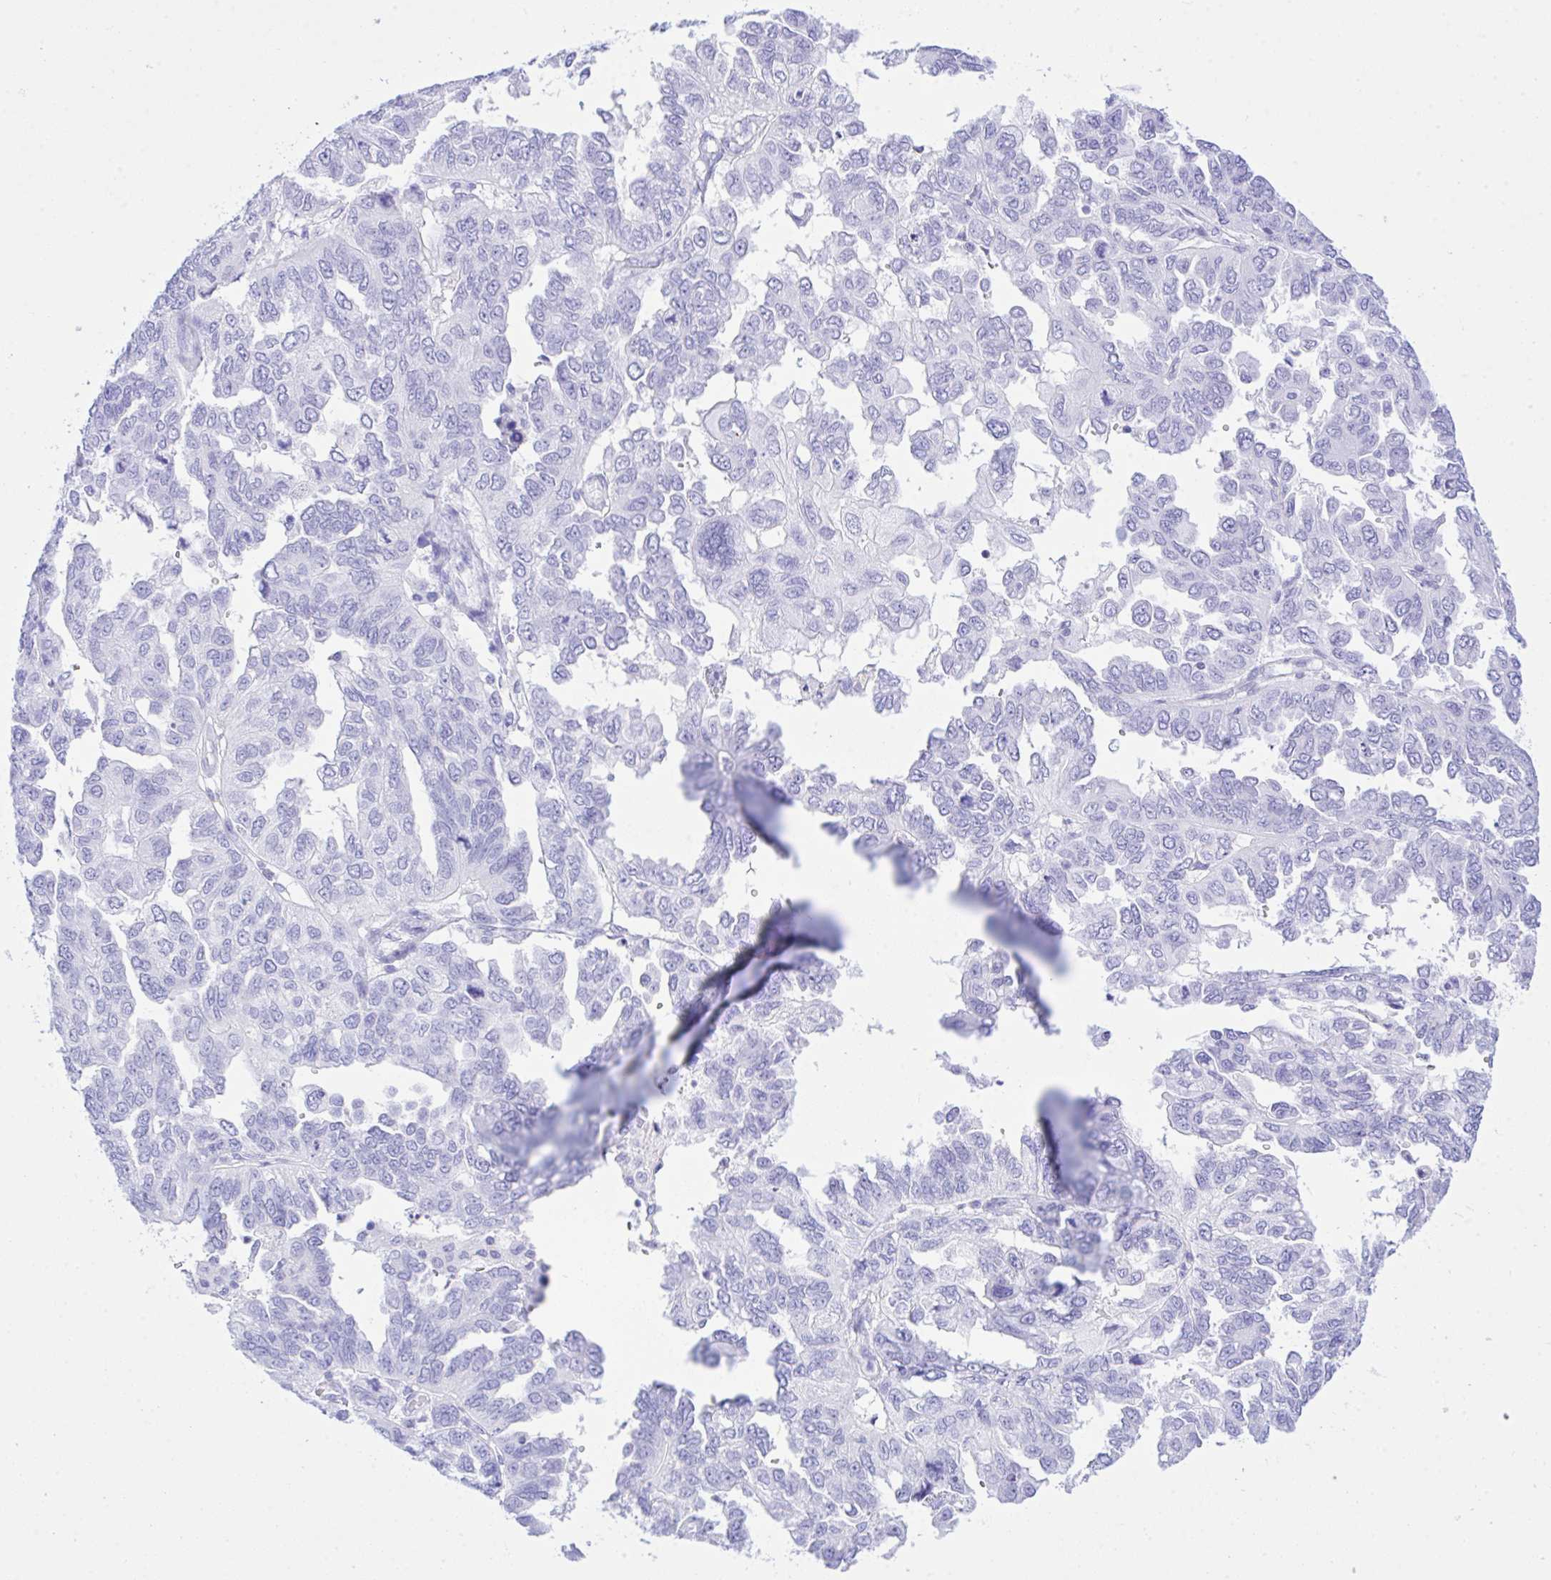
{"staining": {"intensity": "negative", "quantity": "none", "location": "none"}, "tissue": "ovarian cancer", "cell_type": "Tumor cells", "image_type": "cancer", "snomed": [{"axis": "morphology", "description": "Cystadenocarcinoma, serous, NOS"}, {"axis": "topography", "description": "Ovary"}], "caption": "Tumor cells are negative for protein expression in human ovarian cancer.", "gene": "SELENOV", "patient": {"sex": "female", "age": 53}}